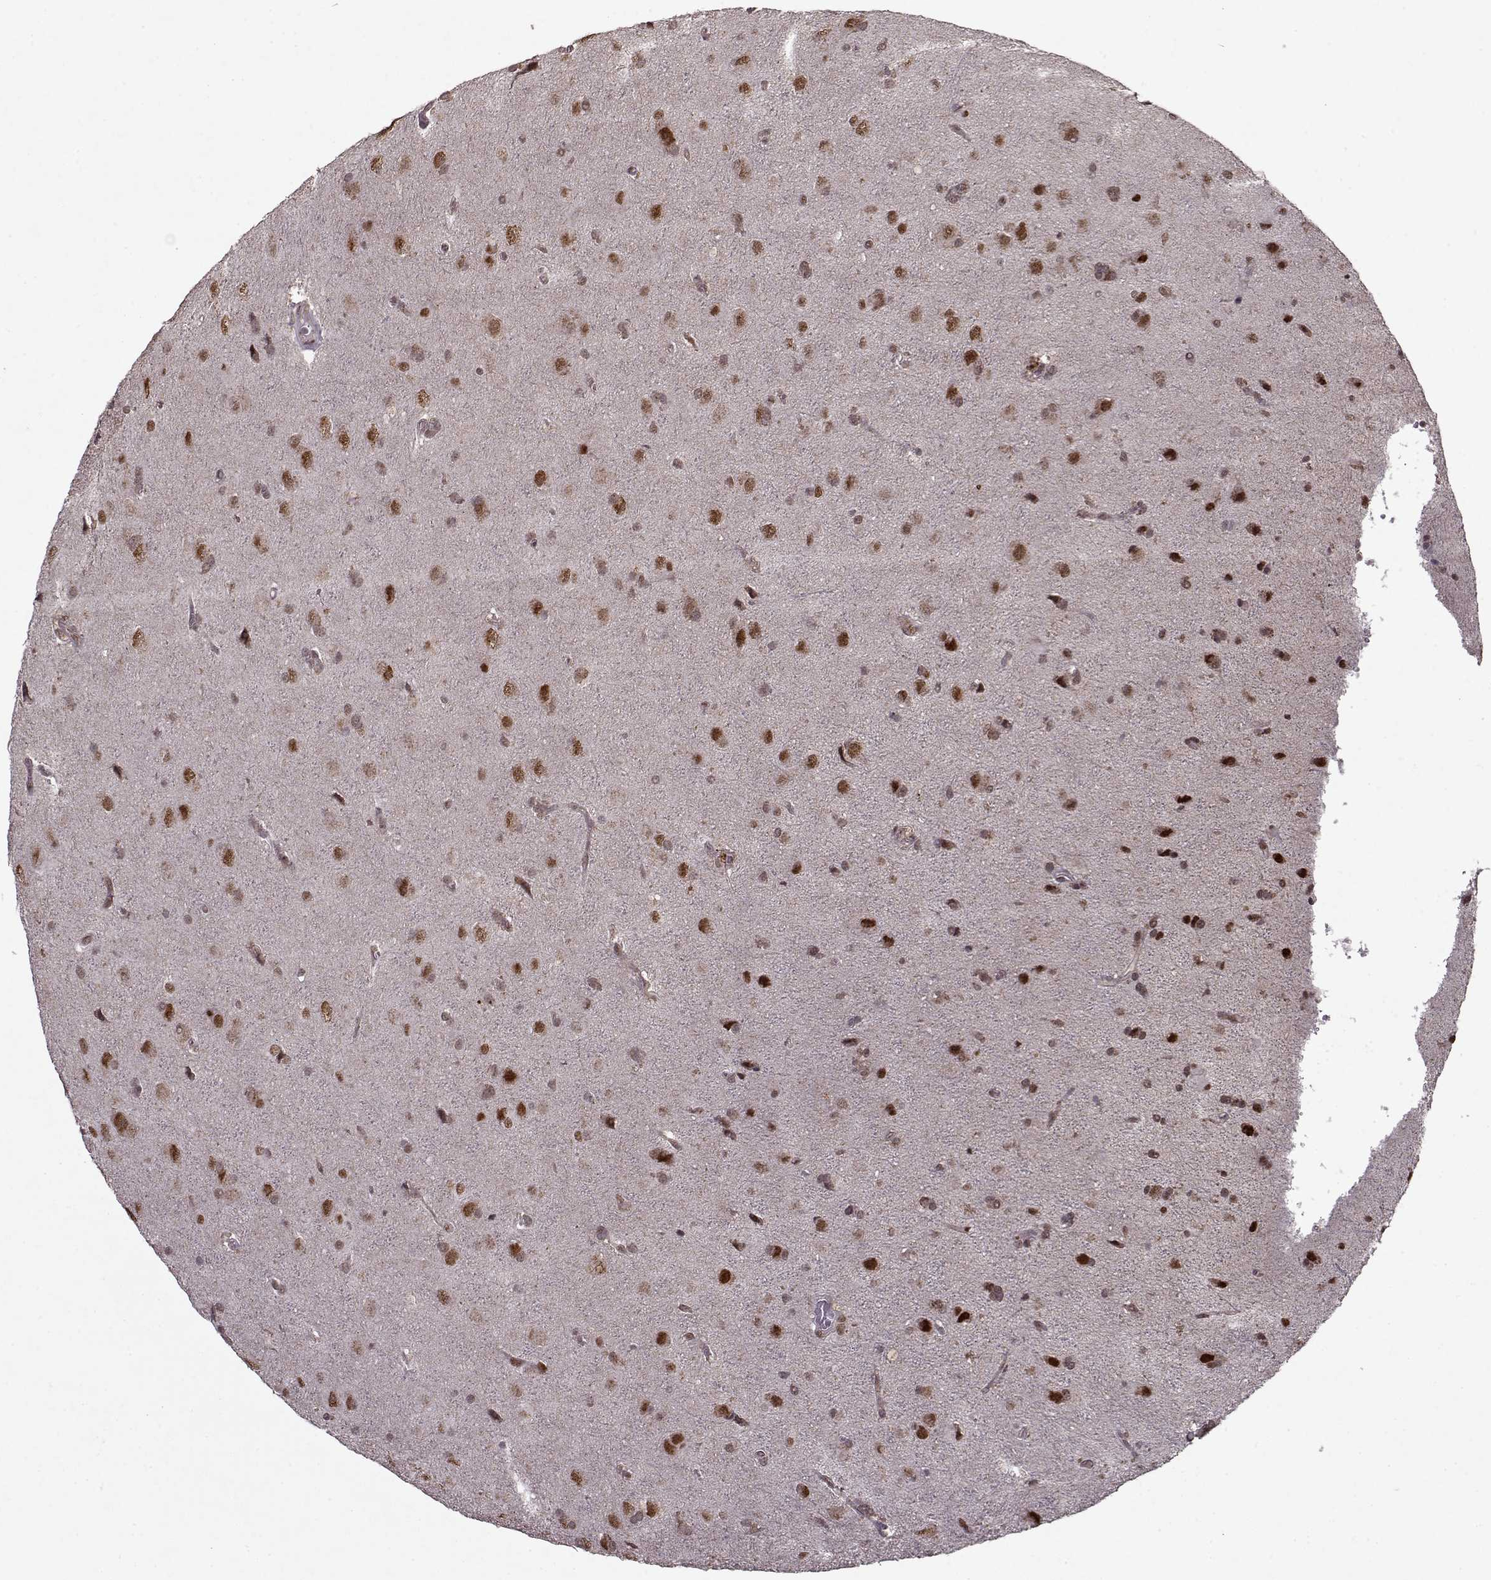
{"staining": {"intensity": "weak", "quantity": "<25%", "location": "cytoplasmic/membranous"}, "tissue": "glioma", "cell_type": "Tumor cells", "image_type": "cancer", "snomed": [{"axis": "morphology", "description": "Glioma, malignant, Low grade"}, {"axis": "topography", "description": "Brain"}], "caption": "Protein analysis of glioma reveals no significant expression in tumor cells.", "gene": "PSMA7", "patient": {"sex": "male", "age": 58}}